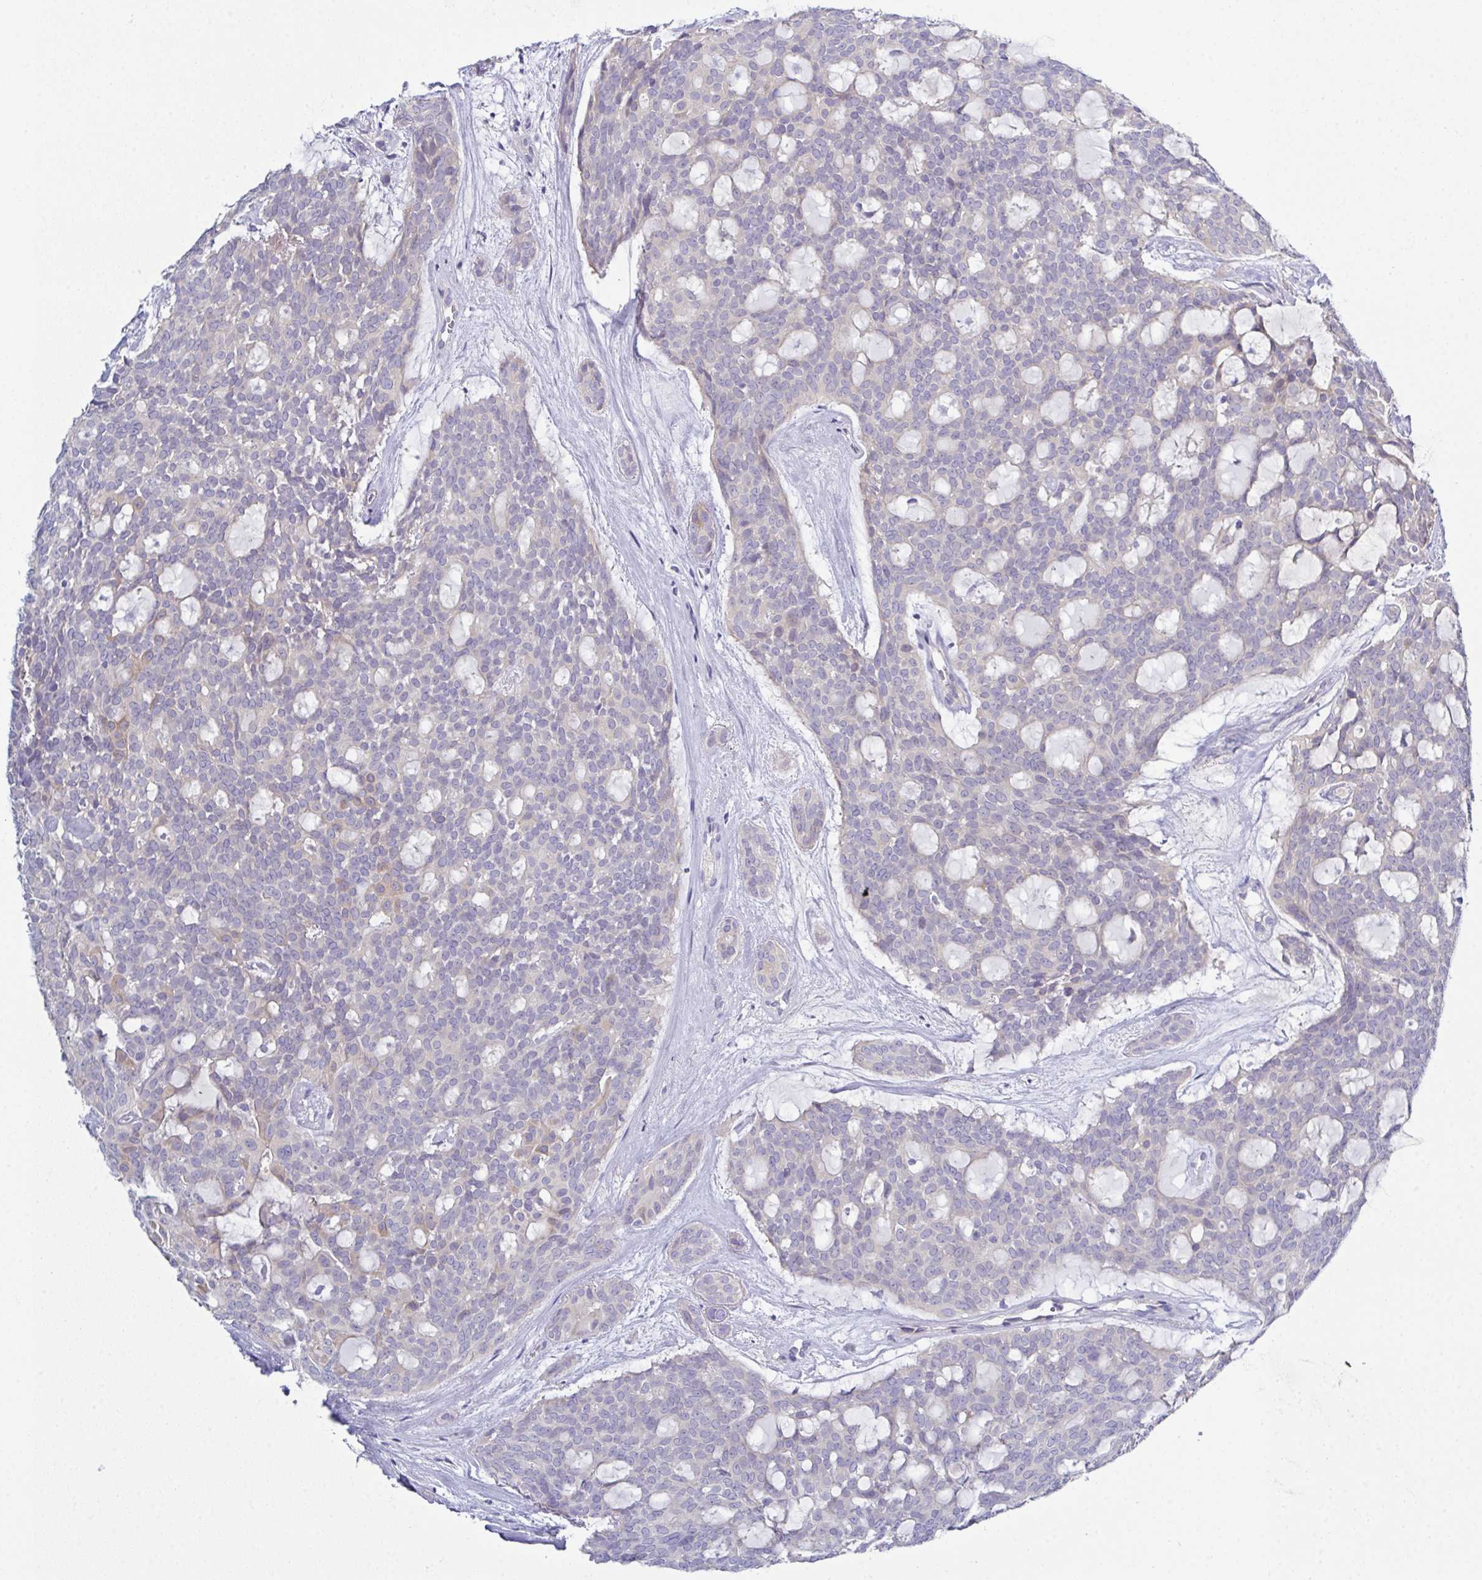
{"staining": {"intensity": "negative", "quantity": "none", "location": "none"}, "tissue": "head and neck cancer", "cell_type": "Tumor cells", "image_type": "cancer", "snomed": [{"axis": "morphology", "description": "Adenocarcinoma, NOS"}, {"axis": "topography", "description": "Head-Neck"}], "caption": "Head and neck adenocarcinoma was stained to show a protein in brown. There is no significant staining in tumor cells.", "gene": "CFAP97D1", "patient": {"sex": "male", "age": 66}}